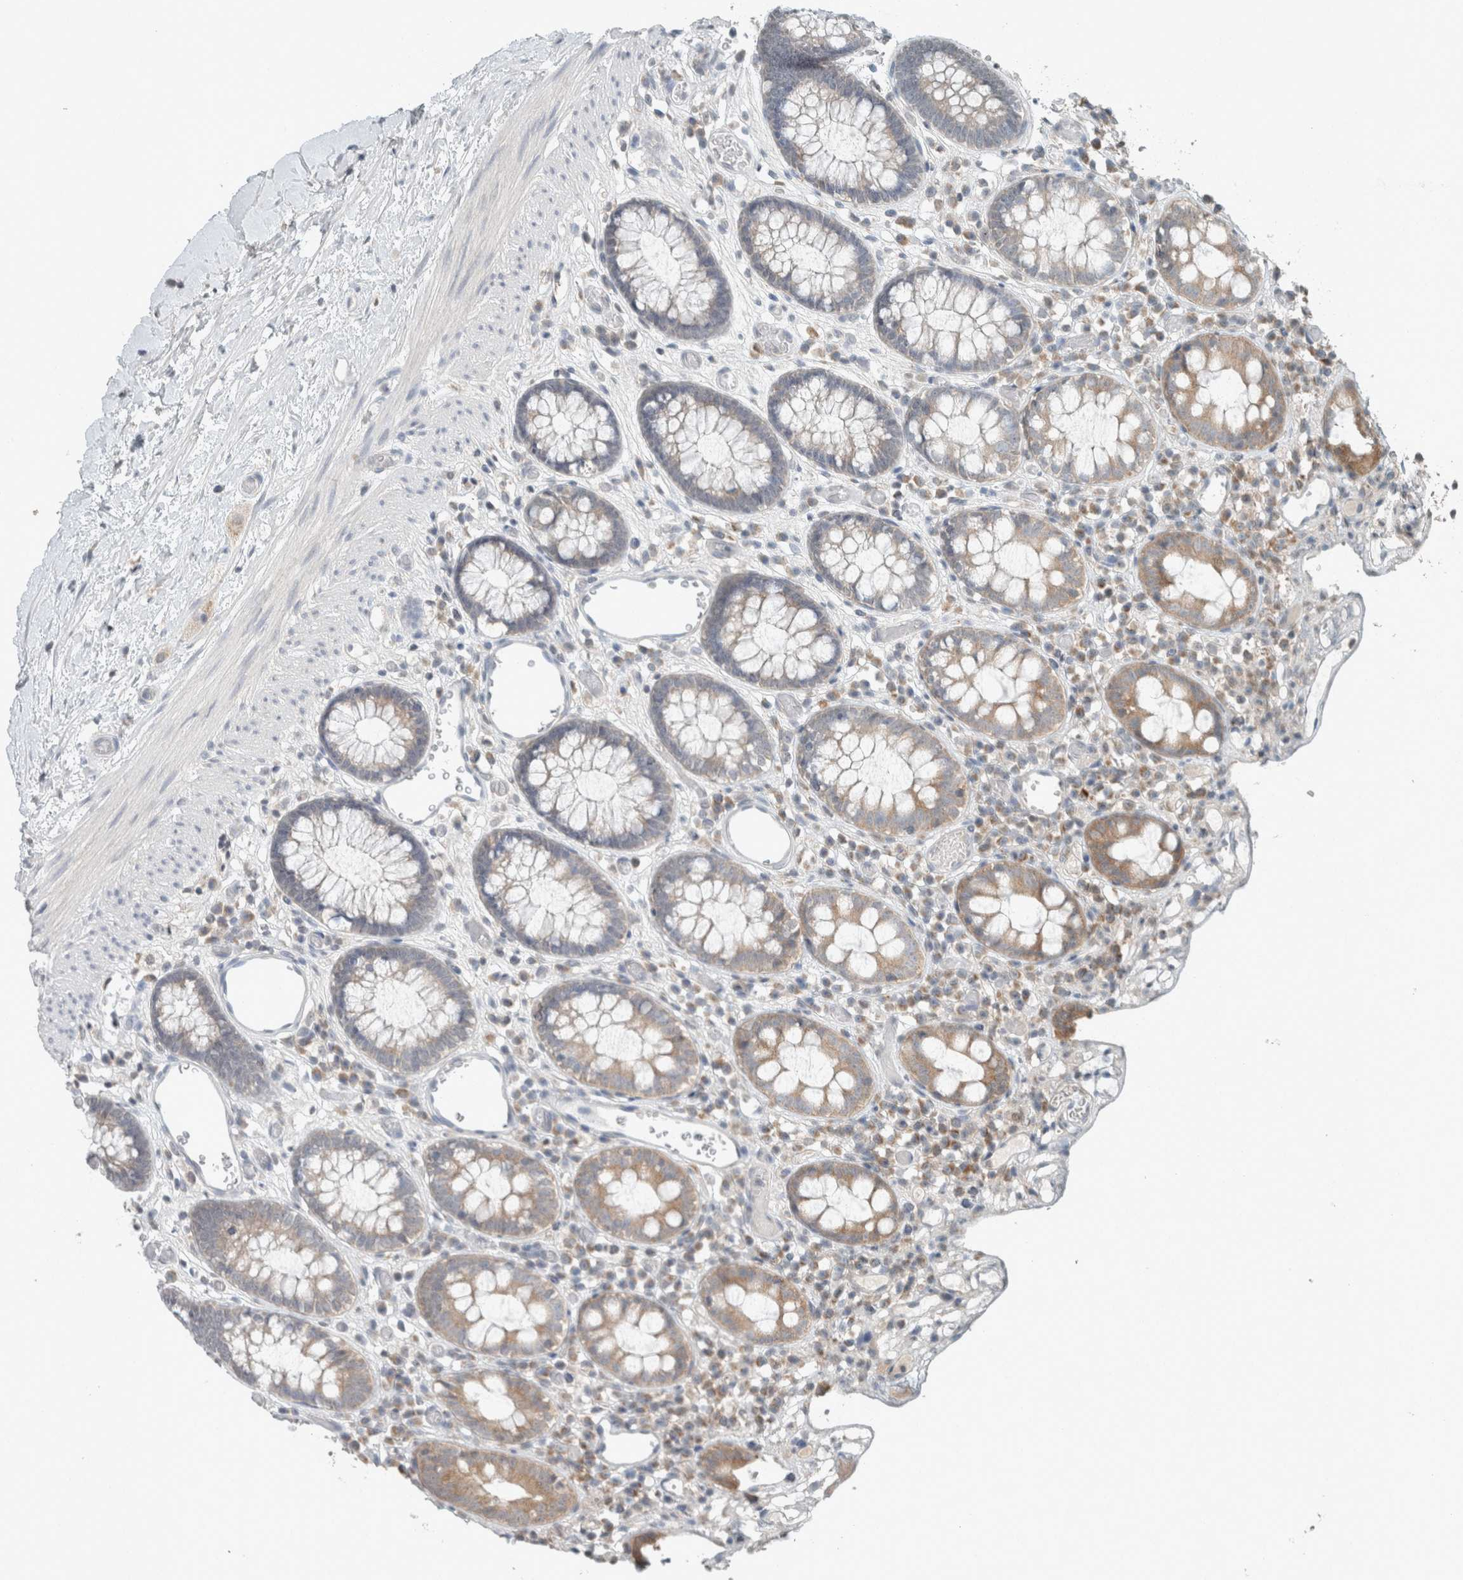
{"staining": {"intensity": "negative", "quantity": "none", "location": "none"}, "tissue": "colon", "cell_type": "Endothelial cells", "image_type": "normal", "snomed": [{"axis": "morphology", "description": "Normal tissue, NOS"}, {"axis": "topography", "description": "Colon"}], "caption": "There is no significant positivity in endothelial cells of colon. (DAB IHC visualized using brightfield microscopy, high magnification).", "gene": "TRIT1", "patient": {"sex": "male", "age": 14}}